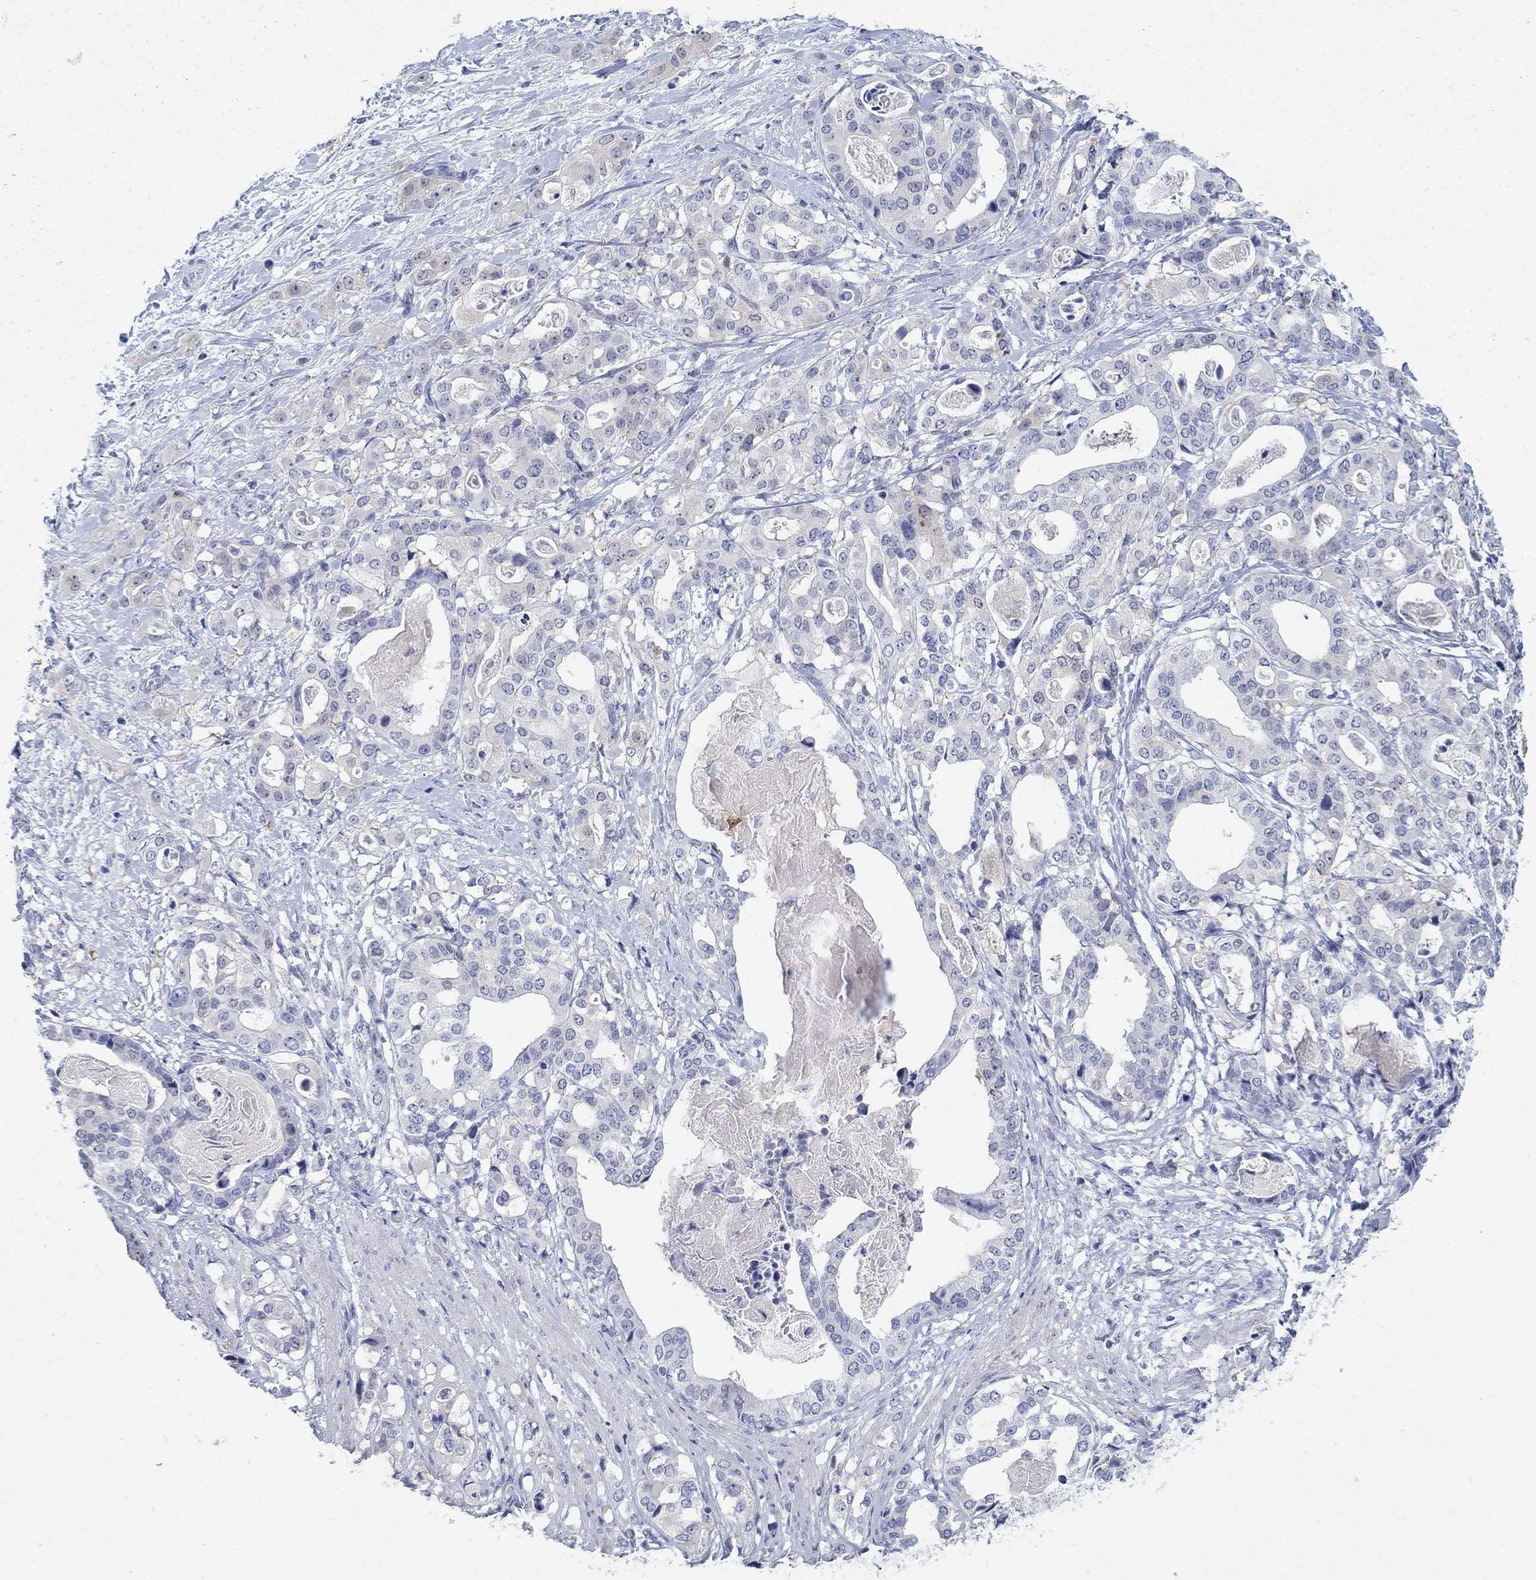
{"staining": {"intensity": "negative", "quantity": "none", "location": "none"}, "tissue": "stomach cancer", "cell_type": "Tumor cells", "image_type": "cancer", "snomed": [{"axis": "morphology", "description": "Adenocarcinoma, NOS"}, {"axis": "topography", "description": "Stomach"}], "caption": "Immunohistochemistry of human stomach cancer reveals no positivity in tumor cells.", "gene": "AKR1C2", "patient": {"sex": "male", "age": 48}}